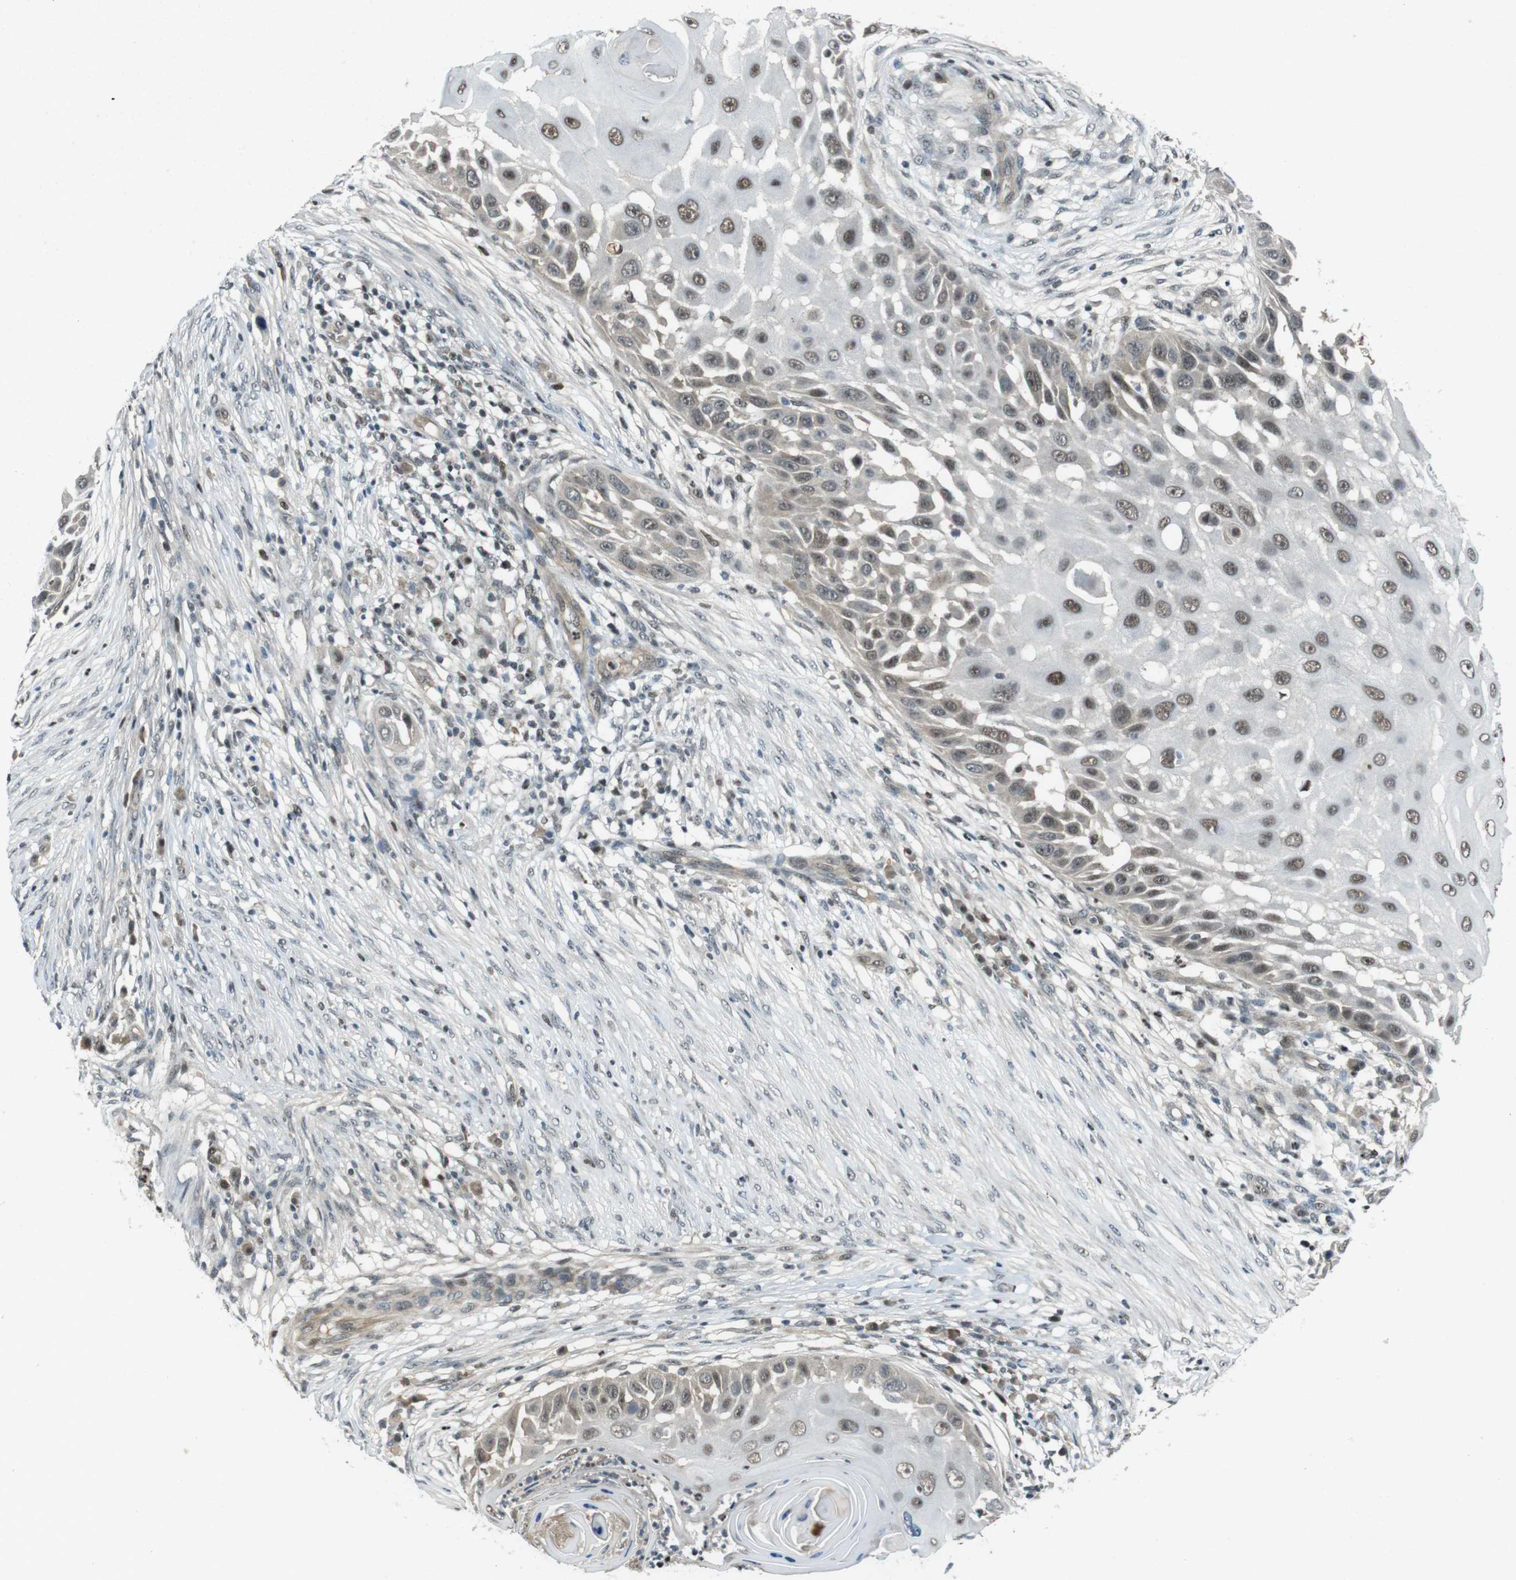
{"staining": {"intensity": "moderate", "quantity": ">75%", "location": "nuclear"}, "tissue": "skin cancer", "cell_type": "Tumor cells", "image_type": "cancer", "snomed": [{"axis": "morphology", "description": "Squamous cell carcinoma, NOS"}, {"axis": "topography", "description": "Skin"}], "caption": "IHC histopathology image of neoplastic tissue: squamous cell carcinoma (skin) stained using IHC exhibits medium levels of moderate protein expression localized specifically in the nuclear of tumor cells, appearing as a nuclear brown color.", "gene": "MAPKAPK5", "patient": {"sex": "female", "age": 44}}